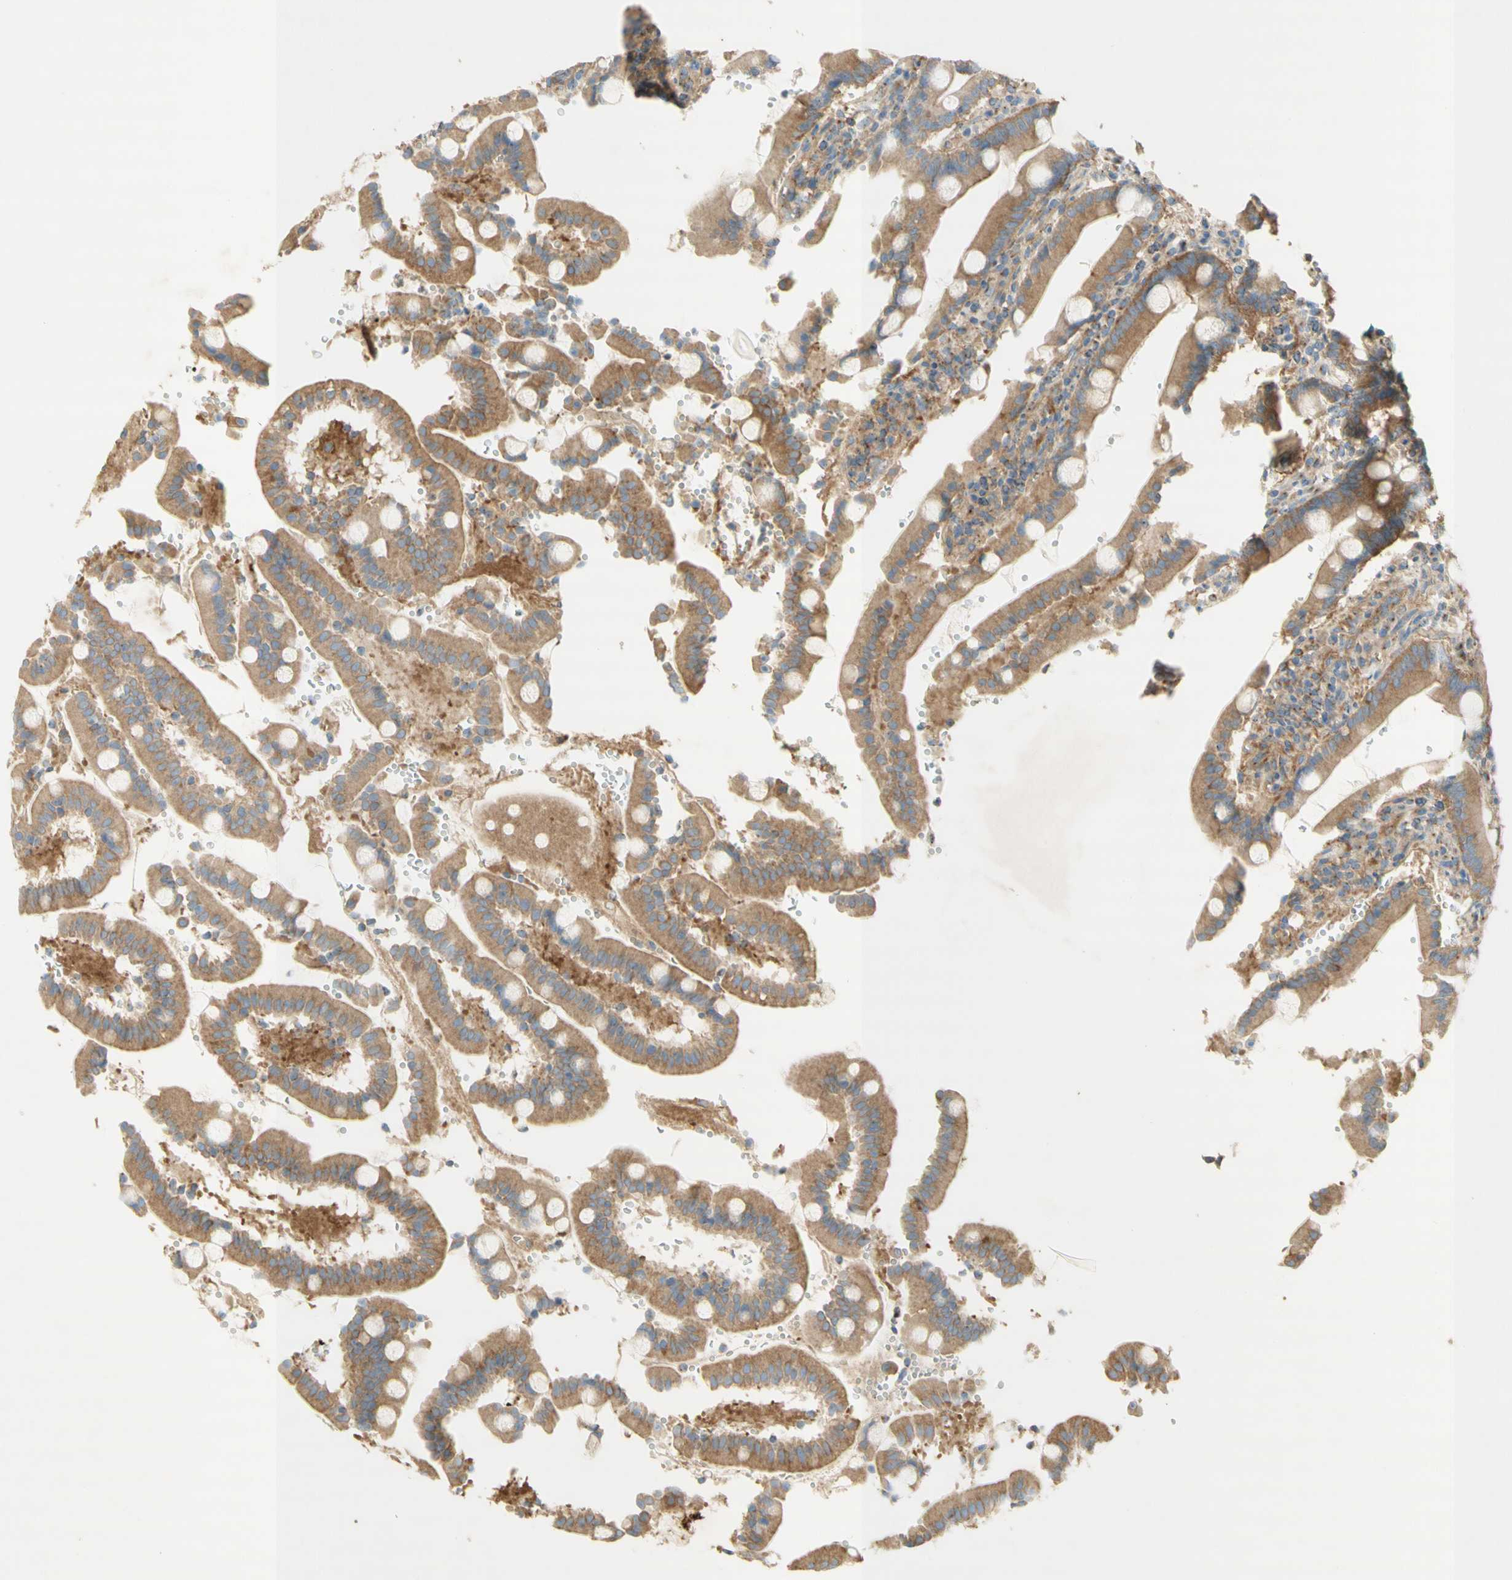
{"staining": {"intensity": "weak", "quantity": ">75%", "location": "cytoplasmic/membranous"}, "tissue": "duodenum", "cell_type": "Glandular cells", "image_type": "normal", "snomed": [{"axis": "morphology", "description": "Normal tissue, NOS"}, {"axis": "topography", "description": "Small intestine, NOS"}], "caption": "Human duodenum stained with a brown dye shows weak cytoplasmic/membranous positive expression in about >75% of glandular cells.", "gene": "DYNC1H1", "patient": {"sex": "female", "age": 71}}